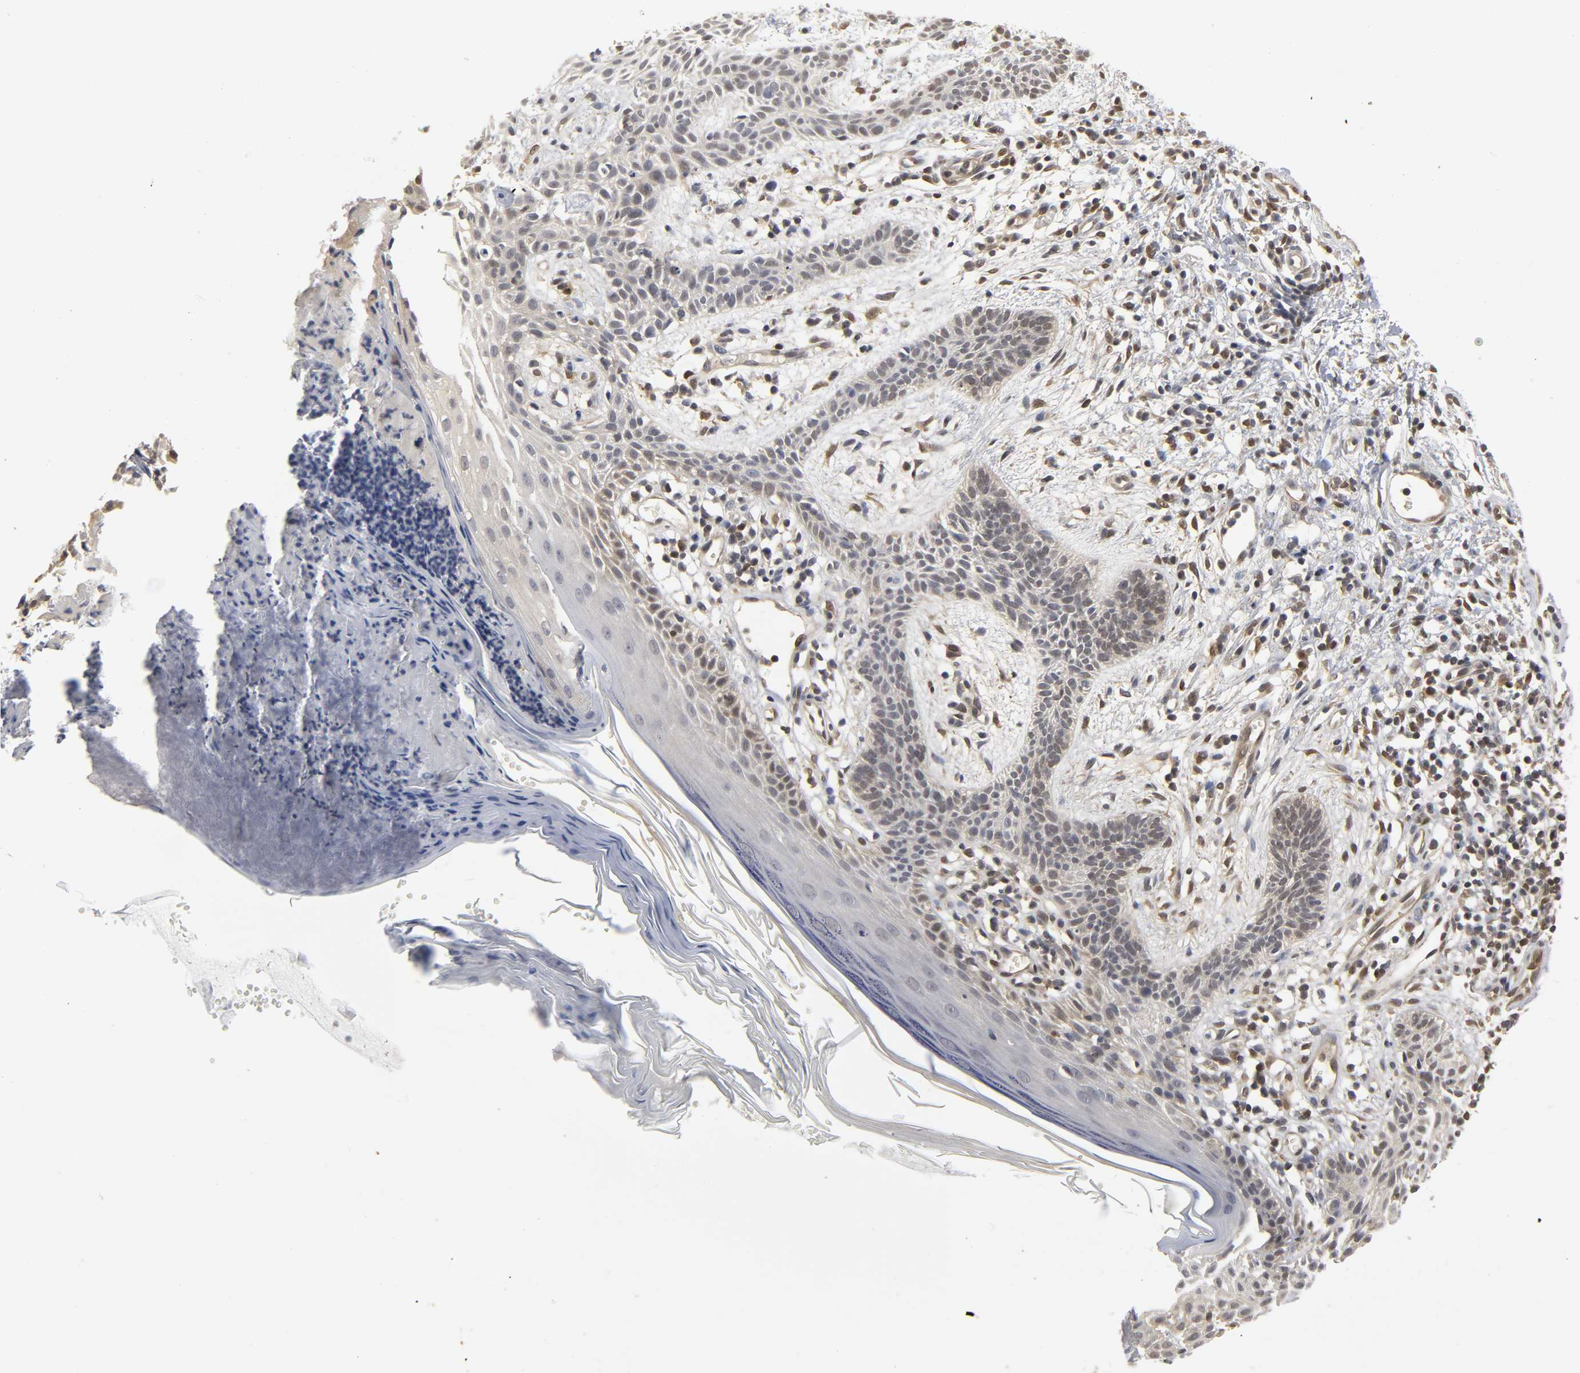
{"staining": {"intensity": "moderate", "quantity": "25%-75%", "location": "cytoplasmic/membranous,nuclear"}, "tissue": "skin cancer", "cell_type": "Tumor cells", "image_type": "cancer", "snomed": [{"axis": "morphology", "description": "Normal tissue, NOS"}, {"axis": "morphology", "description": "Basal cell carcinoma"}, {"axis": "topography", "description": "Skin"}], "caption": "Skin cancer stained for a protein demonstrates moderate cytoplasmic/membranous and nuclear positivity in tumor cells.", "gene": "PARK7", "patient": {"sex": "female", "age": 69}}